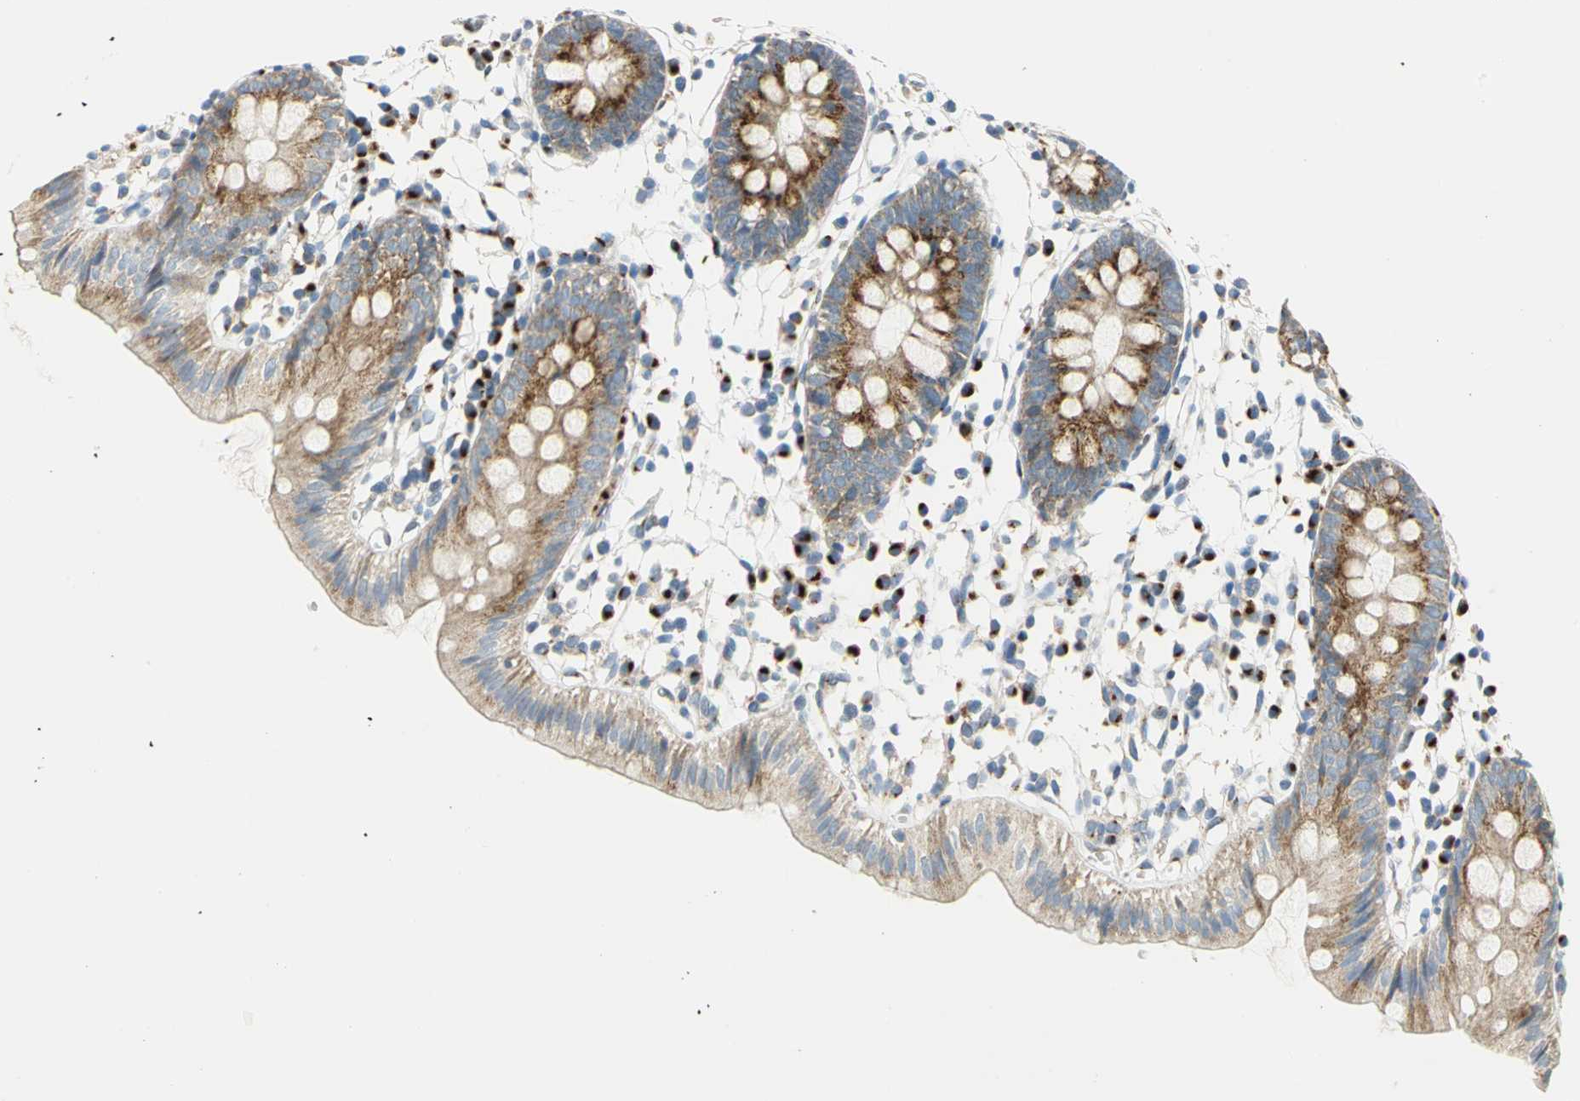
{"staining": {"intensity": "strong", "quantity": ">75%", "location": "cytoplasmic/membranous"}, "tissue": "colon", "cell_type": "Glandular cells", "image_type": "normal", "snomed": [{"axis": "morphology", "description": "Normal tissue, NOS"}, {"axis": "topography", "description": "Colon"}], "caption": "A micrograph of colon stained for a protein reveals strong cytoplasmic/membranous brown staining in glandular cells. (IHC, brightfield microscopy, high magnification).", "gene": "GPR3", "patient": {"sex": "male", "age": 14}}